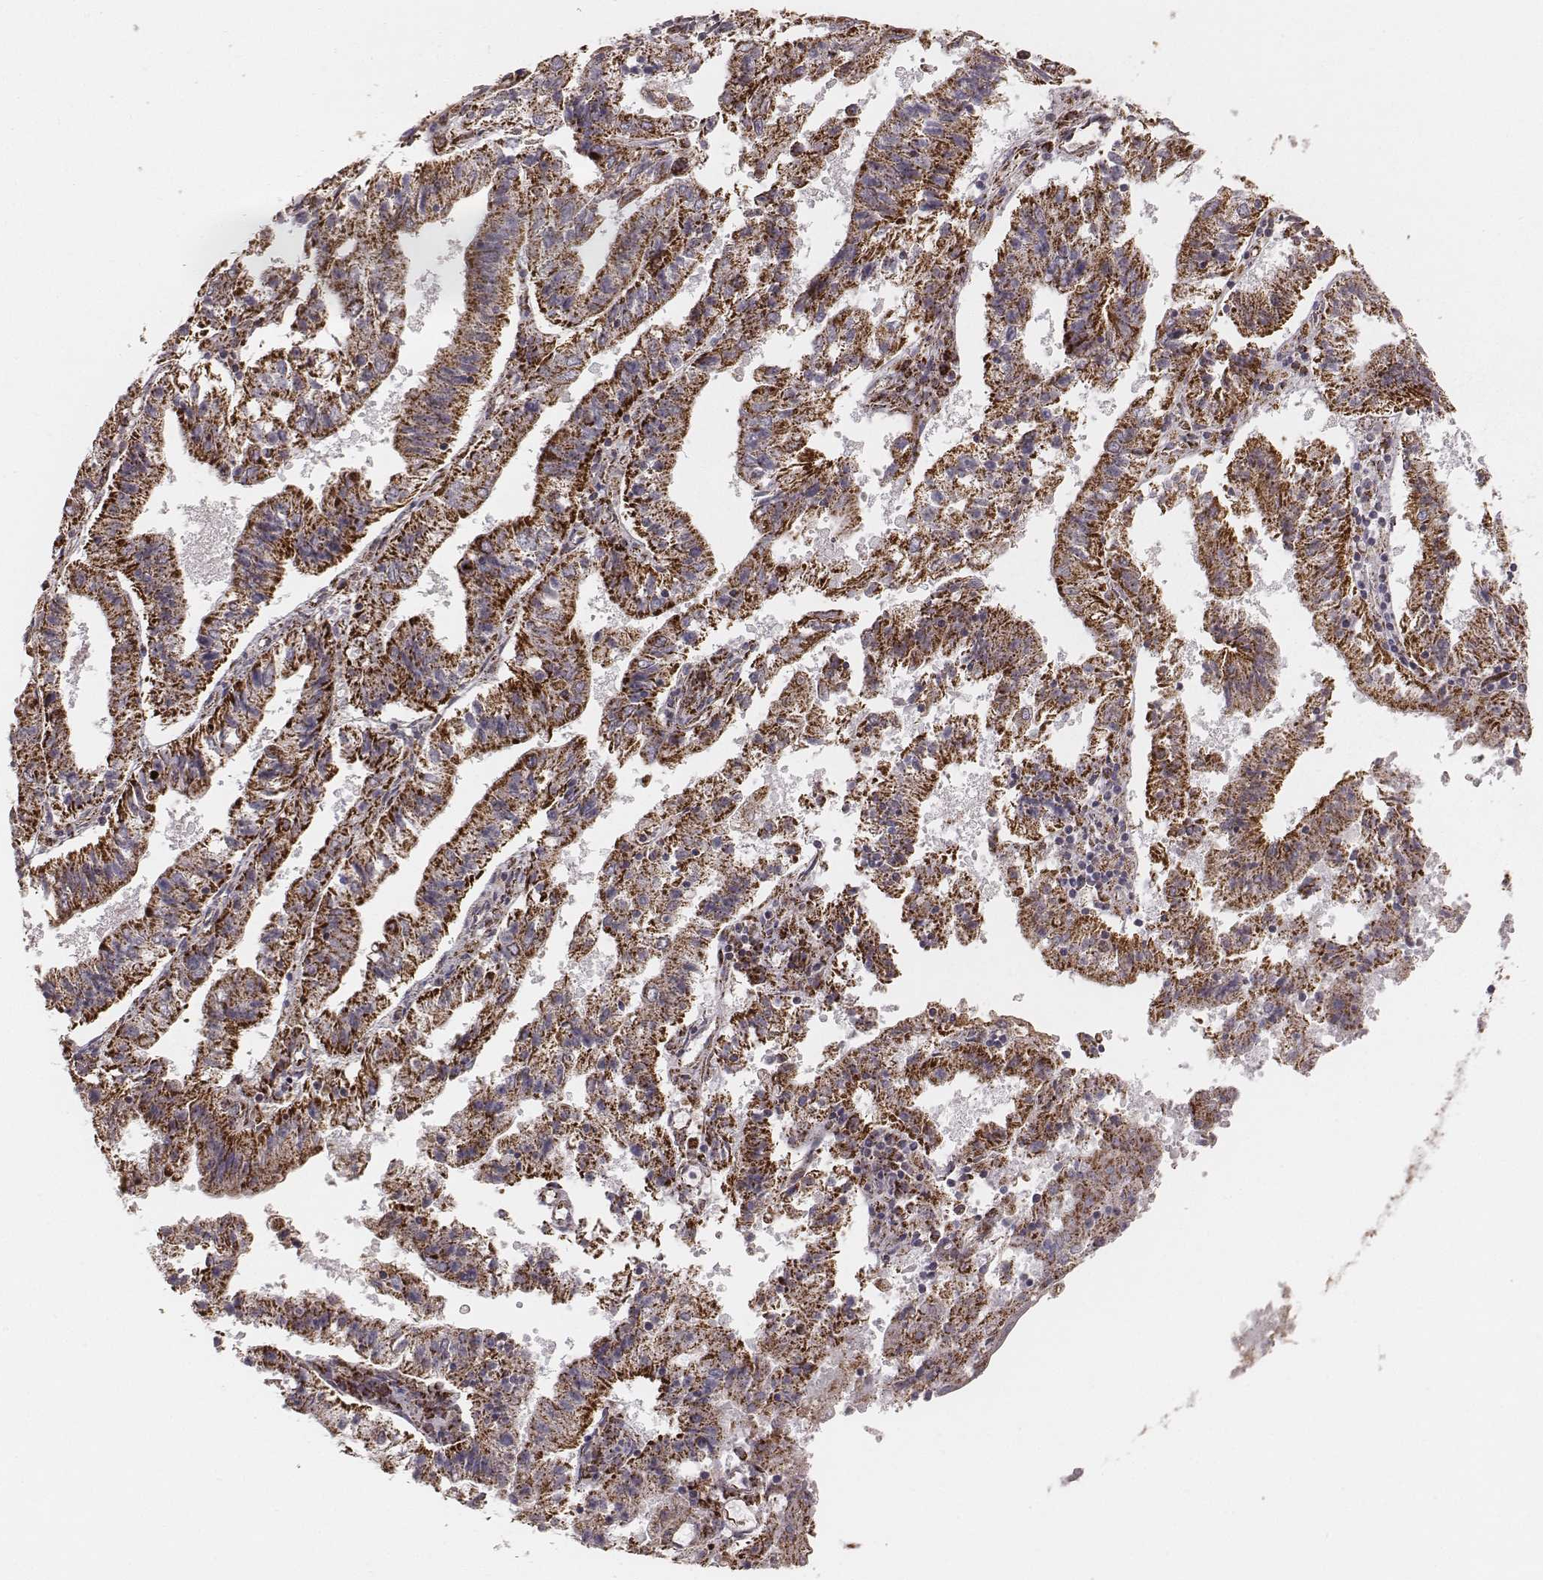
{"staining": {"intensity": "strong", "quantity": ">75%", "location": "cytoplasmic/membranous"}, "tissue": "endometrial cancer", "cell_type": "Tumor cells", "image_type": "cancer", "snomed": [{"axis": "morphology", "description": "Adenocarcinoma, NOS"}, {"axis": "topography", "description": "Endometrium"}], "caption": "Brown immunohistochemical staining in endometrial adenocarcinoma reveals strong cytoplasmic/membranous staining in approximately >75% of tumor cells.", "gene": "TUFM", "patient": {"sex": "female", "age": 82}}